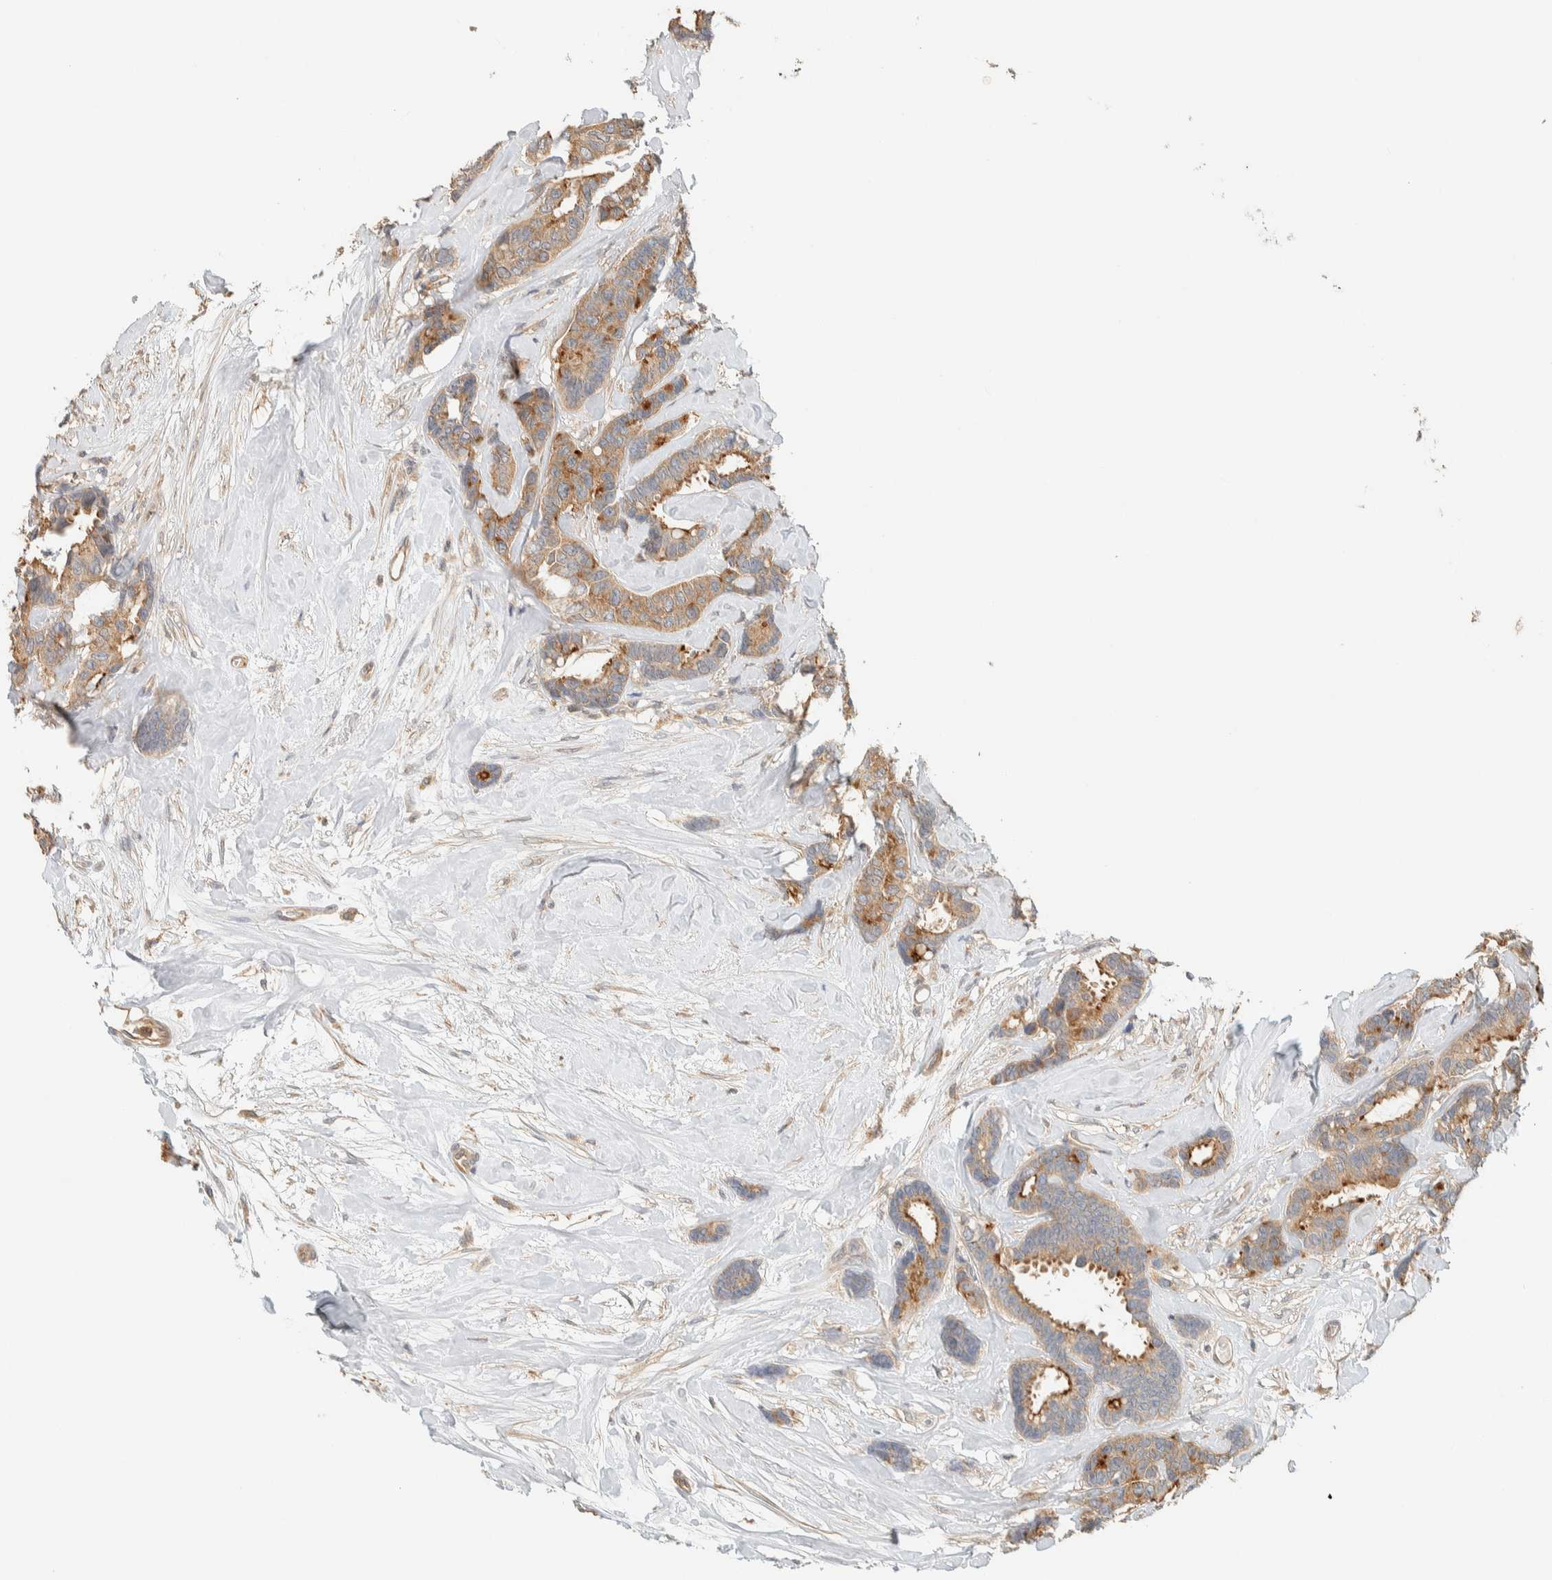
{"staining": {"intensity": "moderate", "quantity": "25%-75%", "location": "cytoplasmic/membranous"}, "tissue": "breast cancer", "cell_type": "Tumor cells", "image_type": "cancer", "snomed": [{"axis": "morphology", "description": "Duct carcinoma"}, {"axis": "topography", "description": "Breast"}], "caption": "Moderate cytoplasmic/membranous staining for a protein is appreciated in approximately 25%-75% of tumor cells of breast cancer using immunohistochemistry (IHC).", "gene": "RAB11FIP1", "patient": {"sex": "female", "age": 87}}